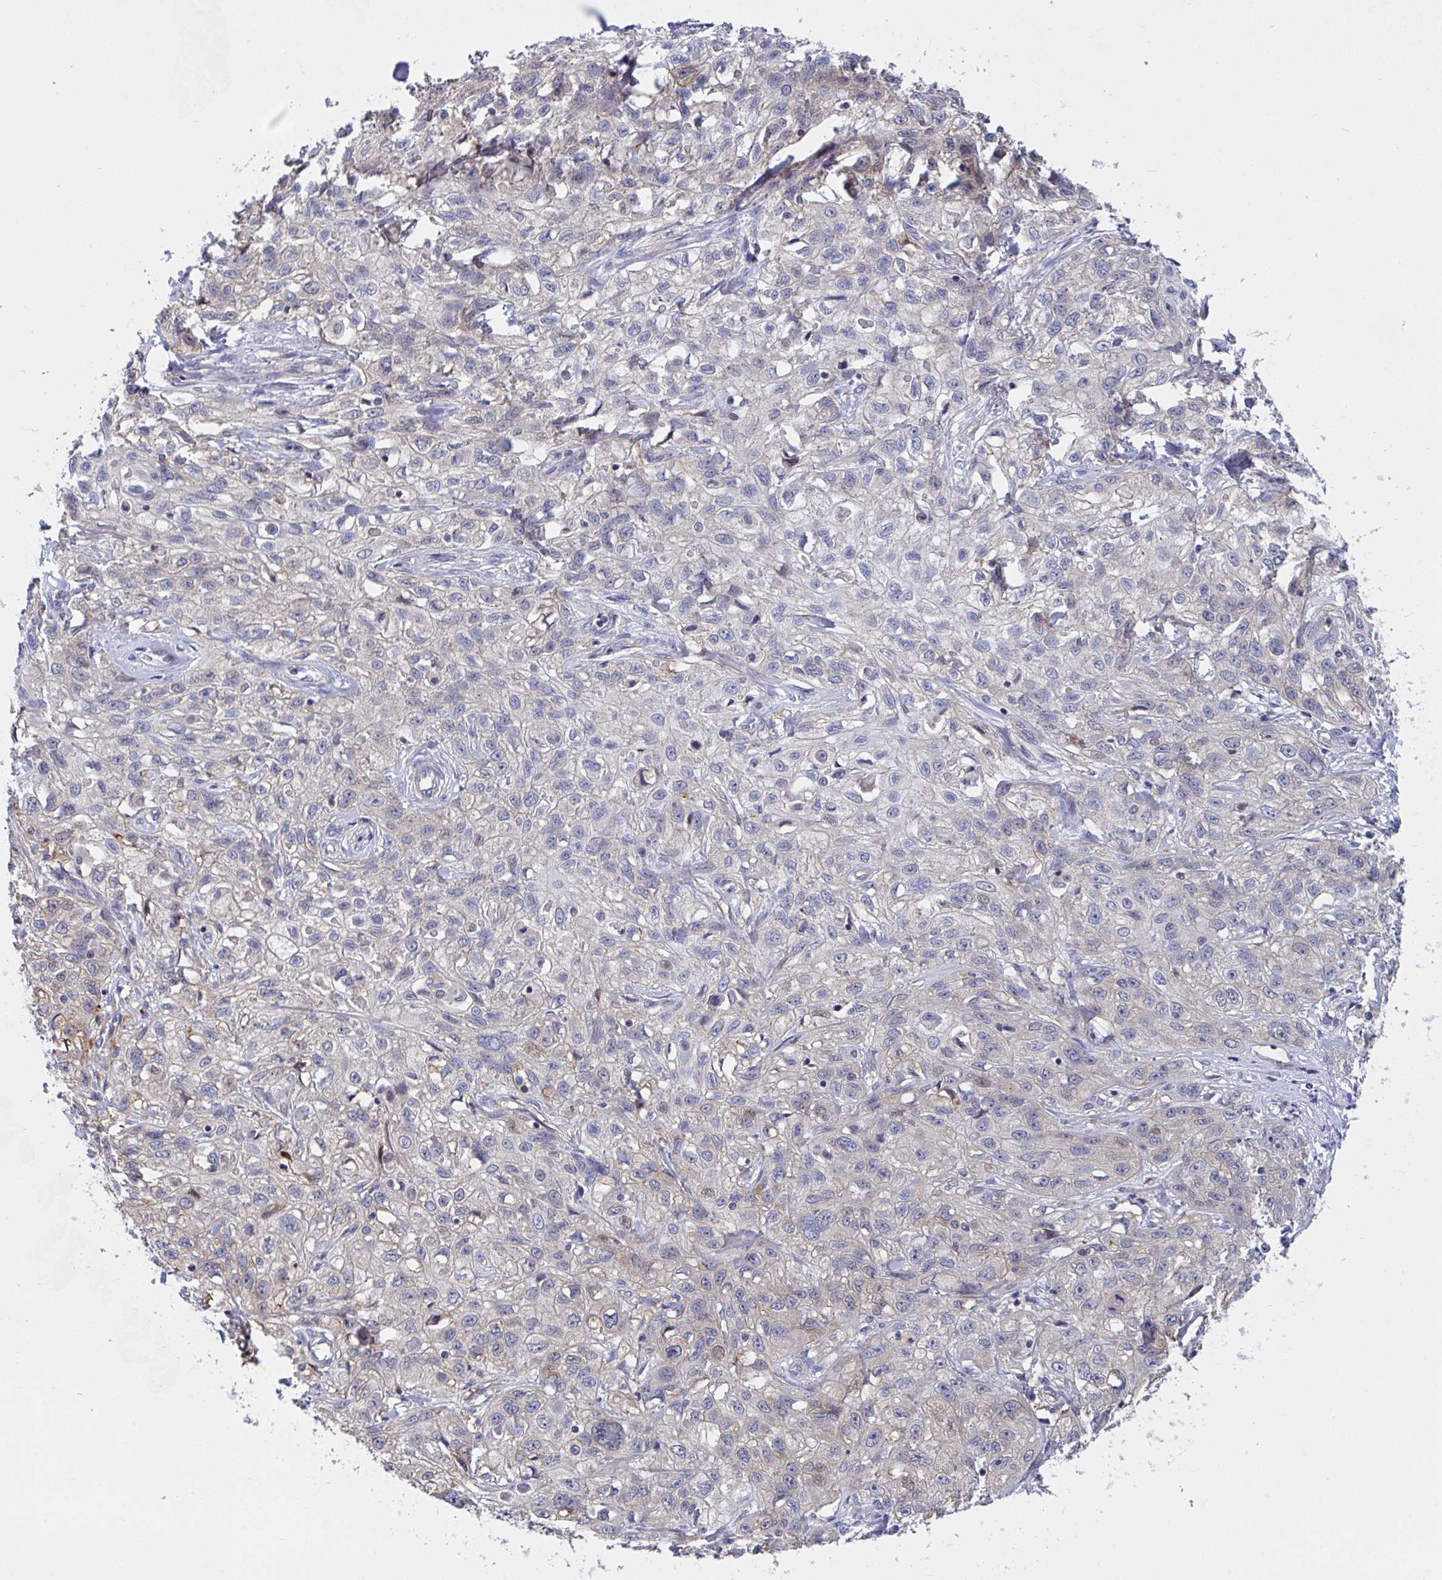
{"staining": {"intensity": "weak", "quantity": "<25%", "location": "nuclear"}, "tissue": "skin cancer", "cell_type": "Tumor cells", "image_type": "cancer", "snomed": [{"axis": "morphology", "description": "Squamous cell carcinoma, NOS"}, {"axis": "topography", "description": "Skin"}, {"axis": "topography", "description": "Vulva"}], "caption": "DAB (3,3'-diaminobenzidine) immunohistochemical staining of human skin squamous cell carcinoma exhibits no significant expression in tumor cells.", "gene": "P2RX3", "patient": {"sex": "female", "age": 86}}